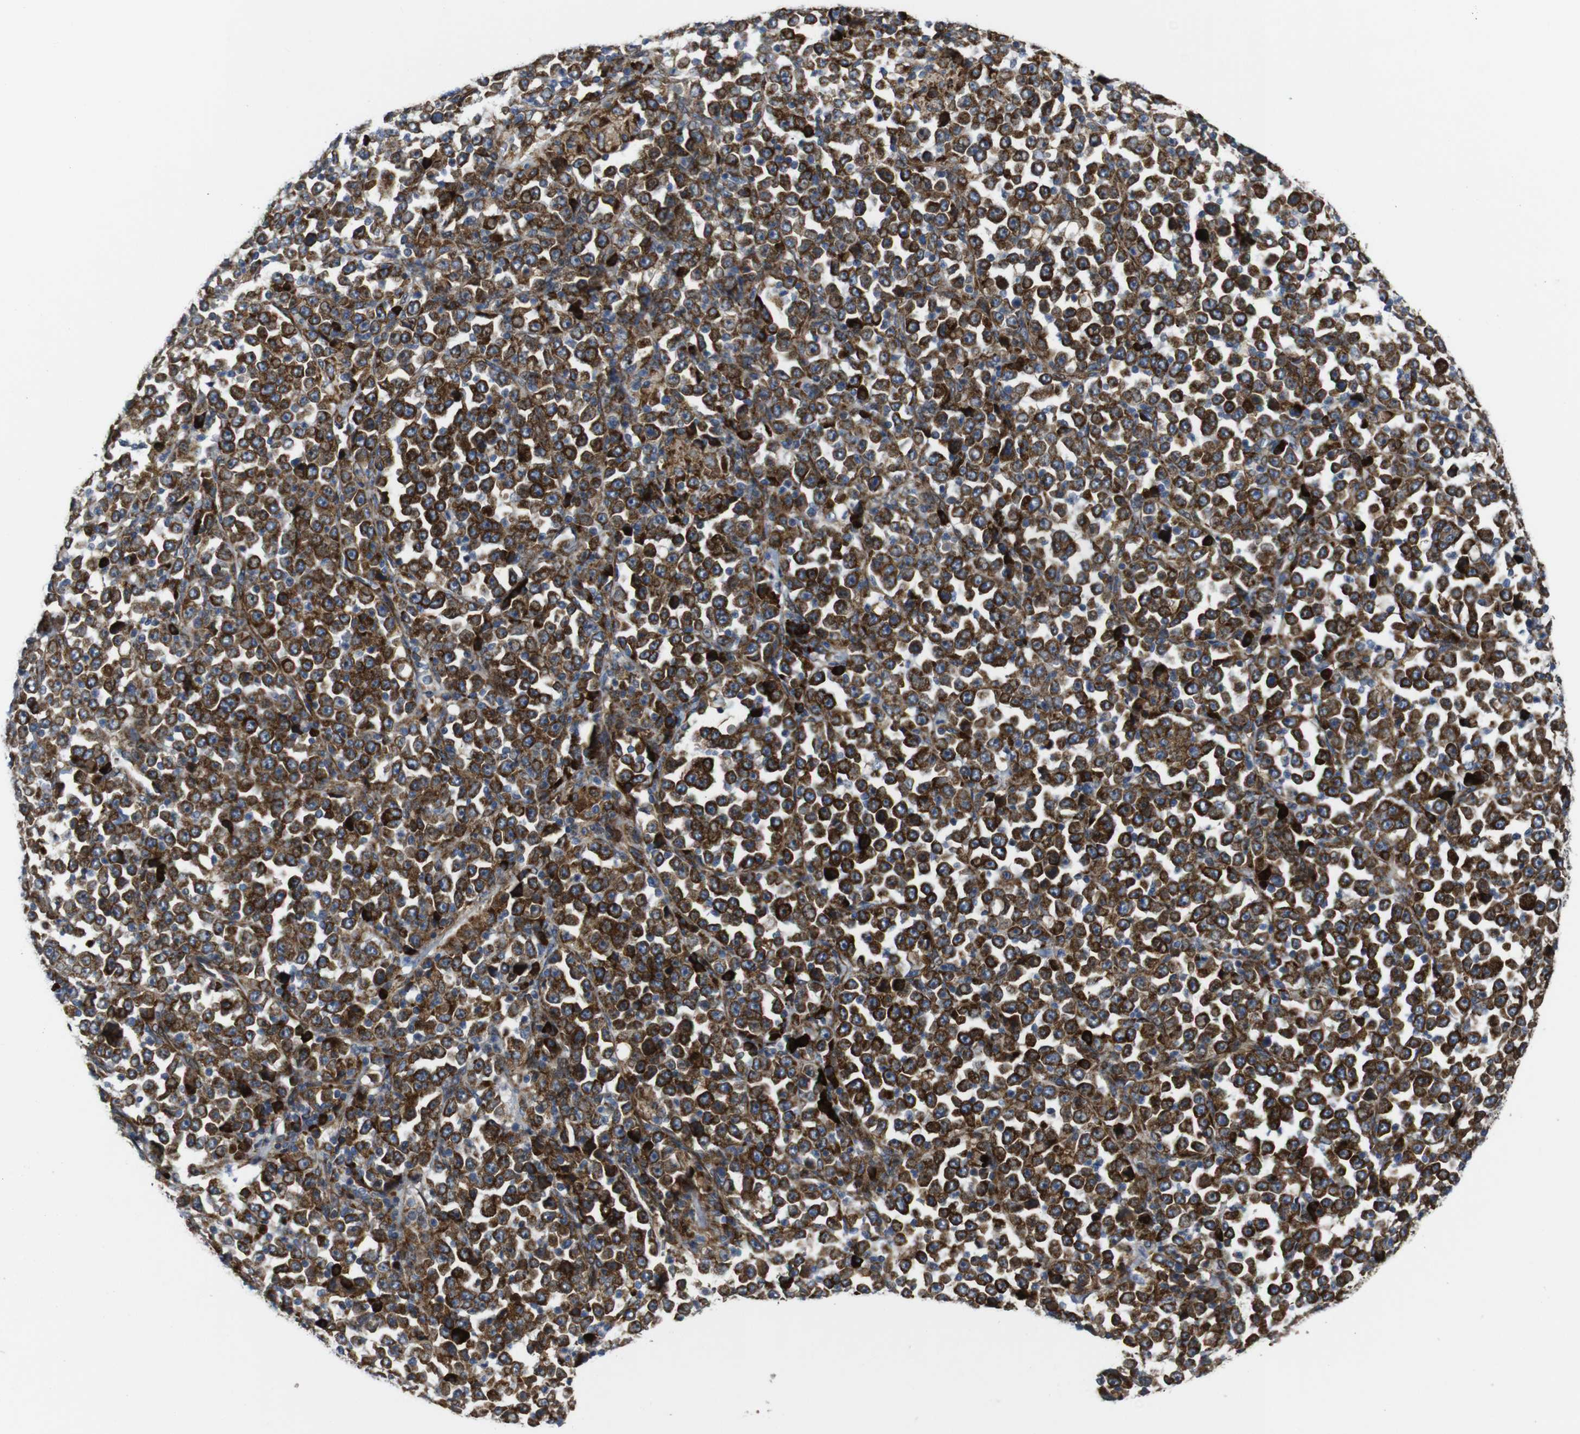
{"staining": {"intensity": "strong", "quantity": ">75%", "location": "cytoplasmic/membranous"}, "tissue": "stomach cancer", "cell_type": "Tumor cells", "image_type": "cancer", "snomed": [{"axis": "morphology", "description": "Normal tissue, NOS"}, {"axis": "morphology", "description": "Adenocarcinoma, NOS"}, {"axis": "topography", "description": "Stomach, upper"}, {"axis": "topography", "description": "Stomach"}], "caption": "About >75% of tumor cells in human stomach adenocarcinoma demonstrate strong cytoplasmic/membranous protein staining as visualized by brown immunohistochemical staining.", "gene": "UBE2G2", "patient": {"sex": "male", "age": 59}}